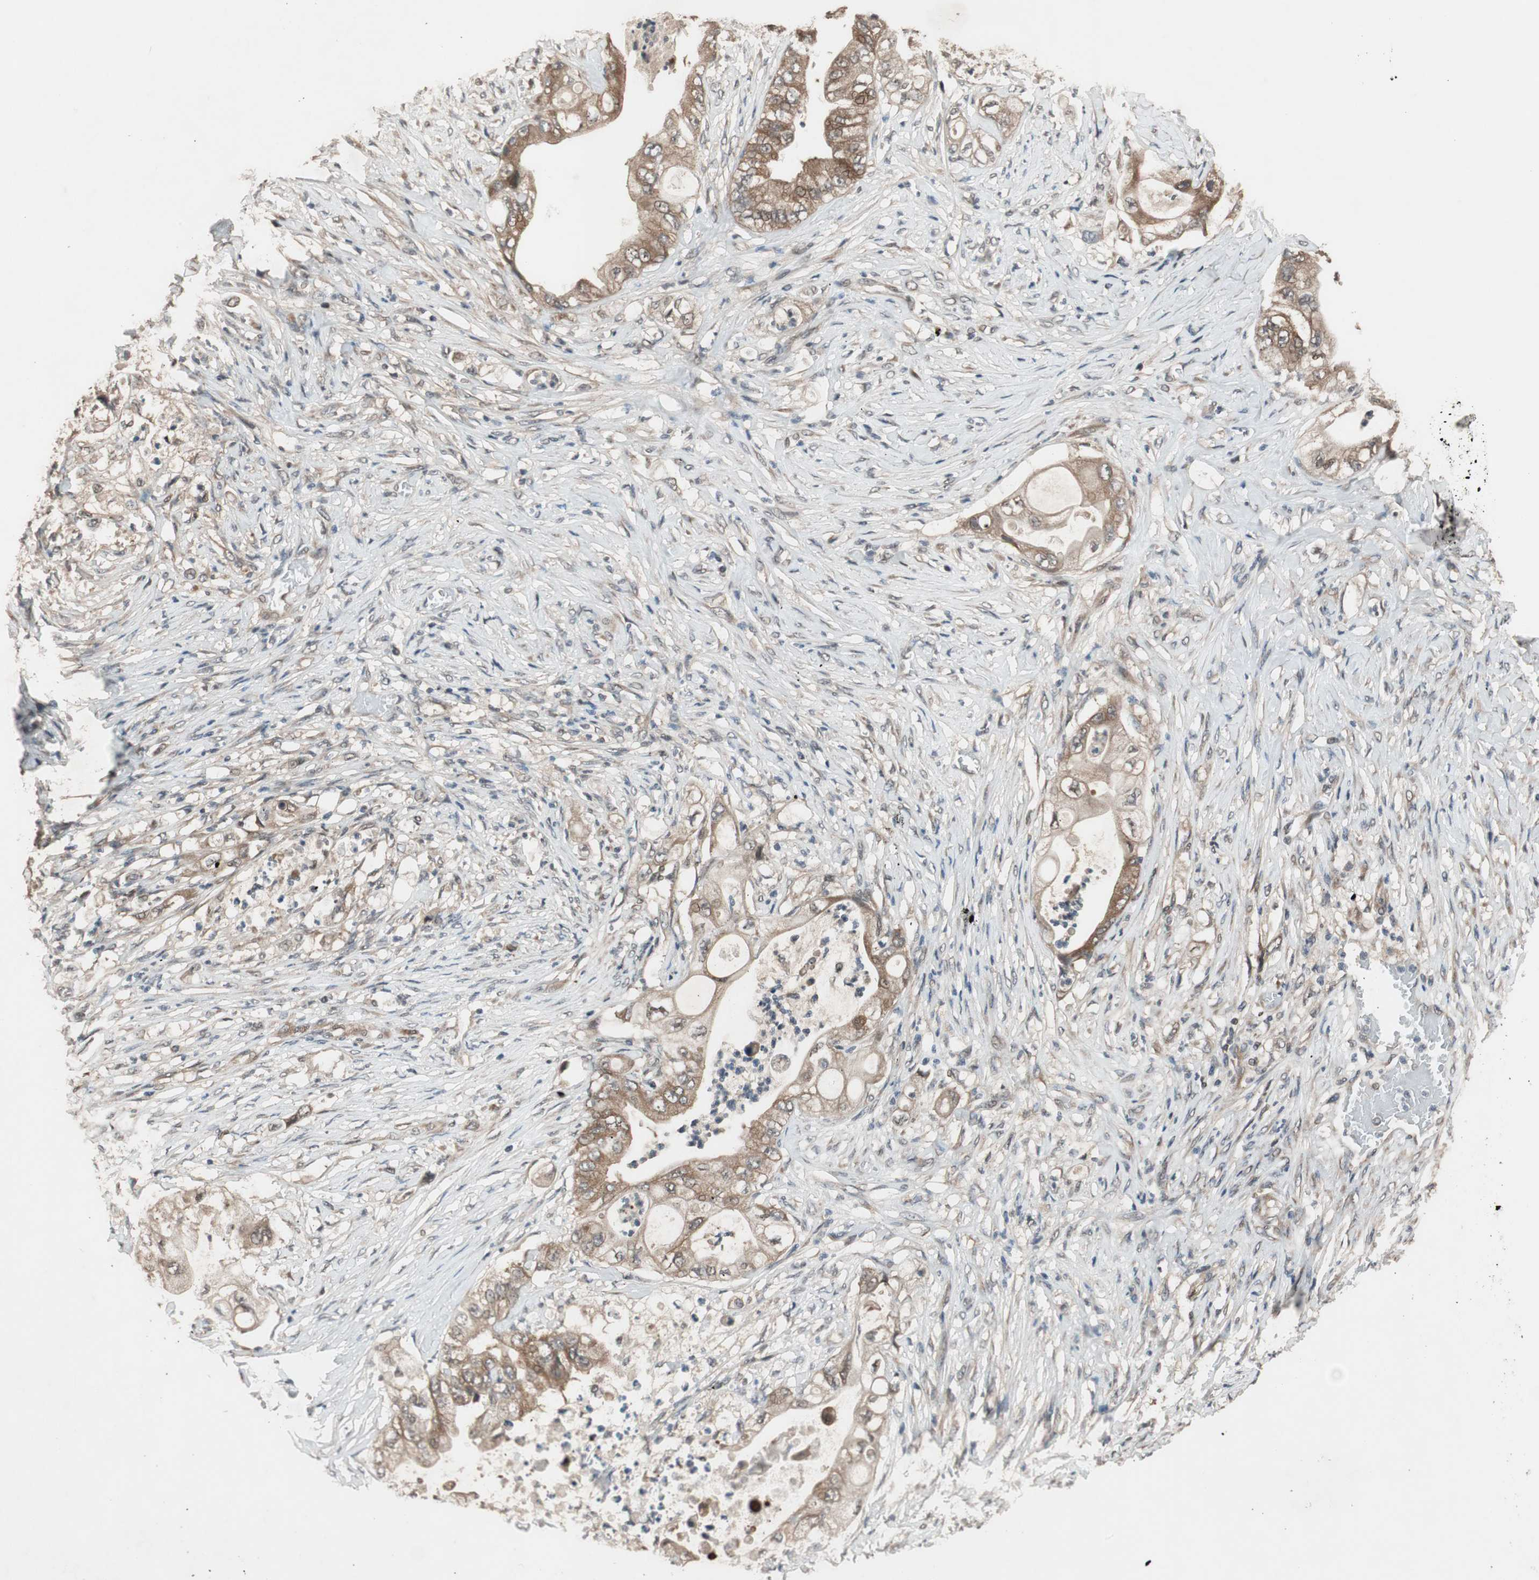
{"staining": {"intensity": "moderate", "quantity": ">75%", "location": "cytoplasmic/membranous"}, "tissue": "stomach cancer", "cell_type": "Tumor cells", "image_type": "cancer", "snomed": [{"axis": "morphology", "description": "Adenocarcinoma, NOS"}, {"axis": "topography", "description": "Stomach"}], "caption": "The photomicrograph demonstrates a brown stain indicating the presence of a protein in the cytoplasmic/membranous of tumor cells in adenocarcinoma (stomach).", "gene": "TMEM230", "patient": {"sex": "female", "age": 73}}